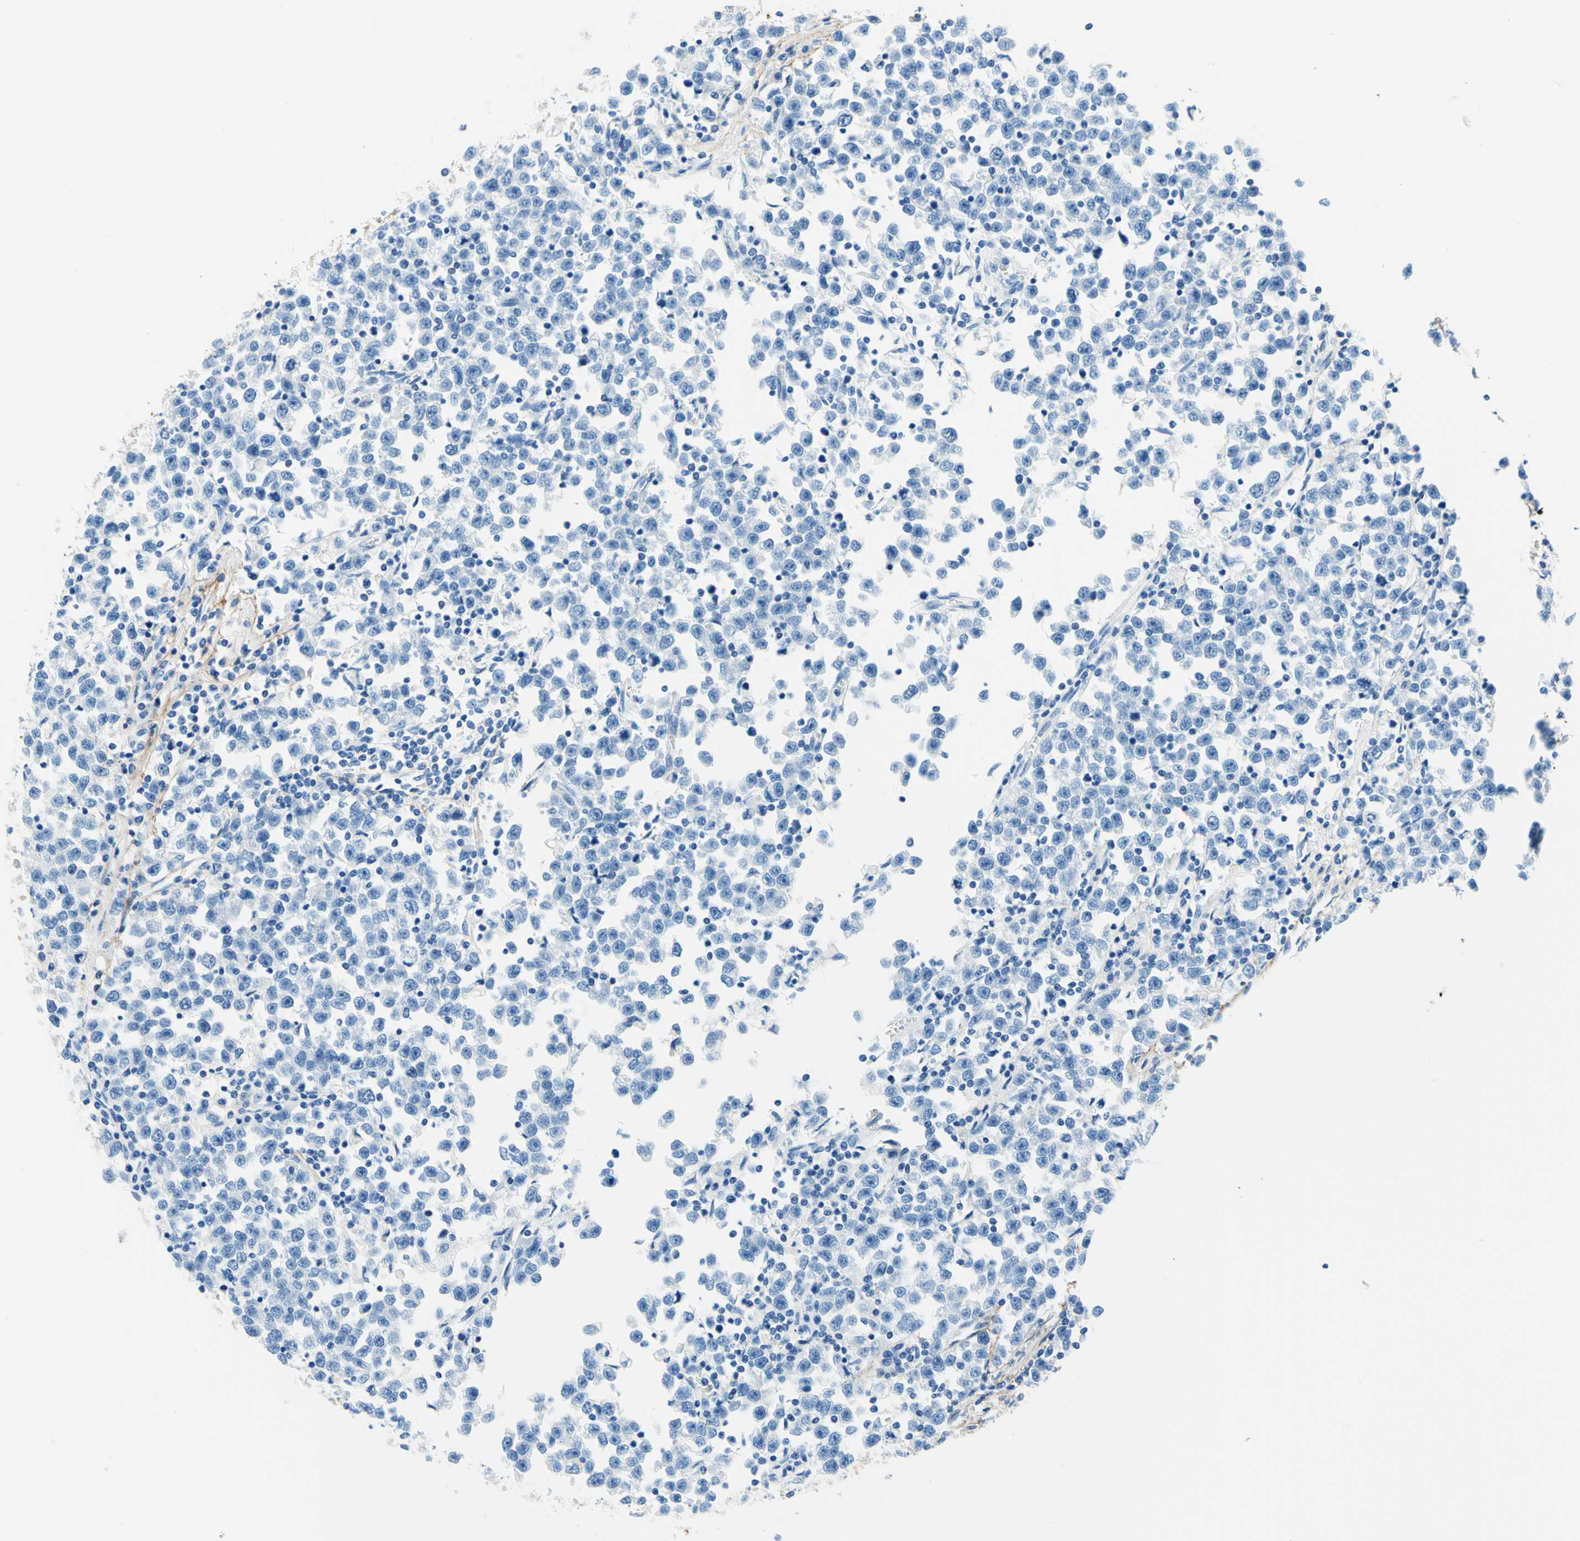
{"staining": {"intensity": "negative", "quantity": "none", "location": "none"}, "tissue": "testis cancer", "cell_type": "Tumor cells", "image_type": "cancer", "snomed": [{"axis": "morphology", "description": "Seminoma, NOS"}, {"axis": "topography", "description": "Testis"}], "caption": "This is an IHC micrograph of human seminoma (testis). There is no positivity in tumor cells.", "gene": "MFAP5", "patient": {"sex": "male", "age": 43}}